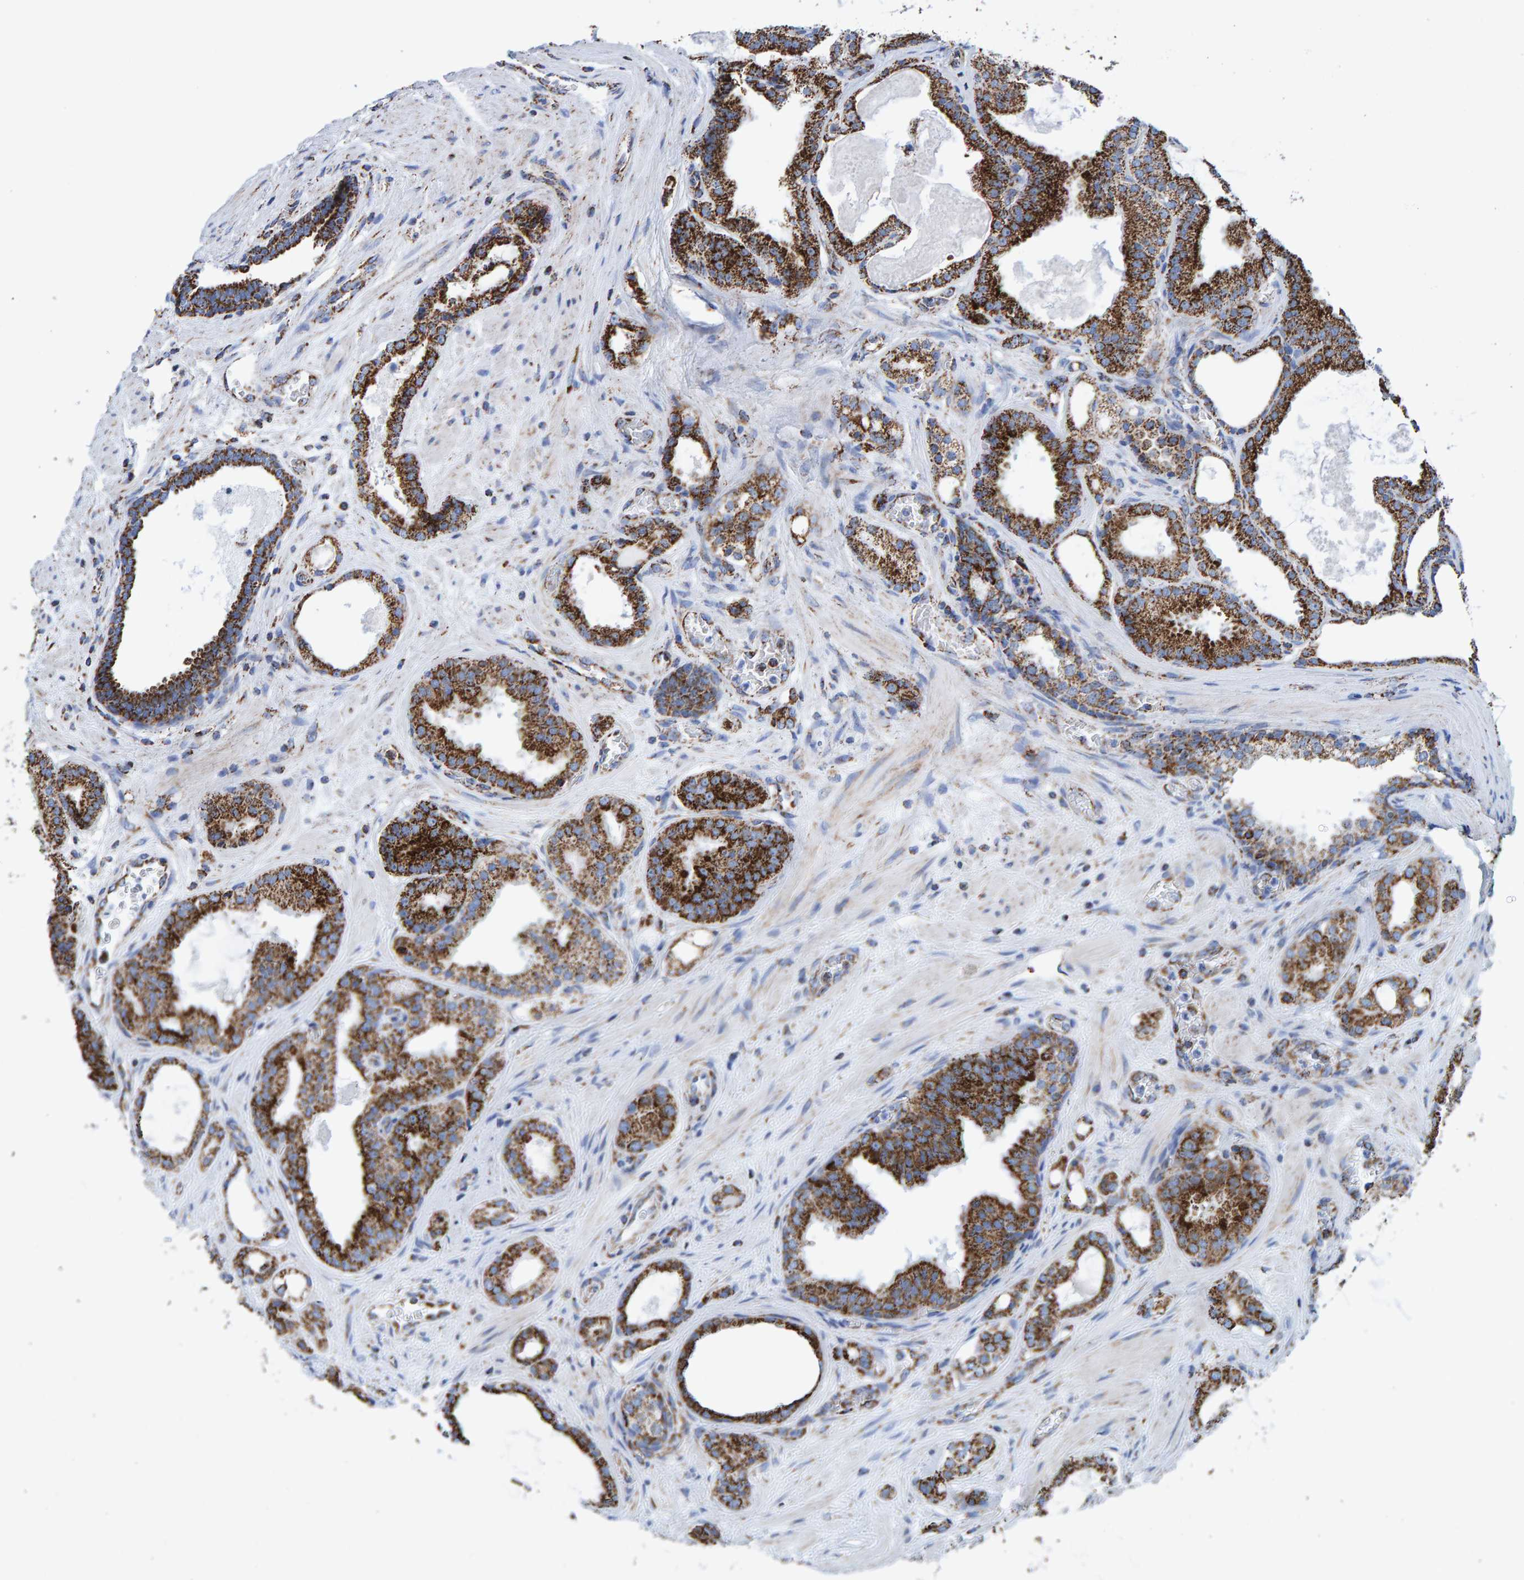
{"staining": {"intensity": "strong", "quantity": ">75%", "location": "cytoplasmic/membranous"}, "tissue": "prostate cancer", "cell_type": "Tumor cells", "image_type": "cancer", "snomed": [{"axis": "morphology", "description": "Adenocarcinoma, High grade"}, {"axis": "topography", "description": "Prostate"}], "caption": "Protein staining of prostate cancer tissue exhibits strong cytoplasmic/membranous staining in about >75% of tumor cells.", "gene": "ENSG00000262660", "patient": {"sex": "male", "age": 60}}